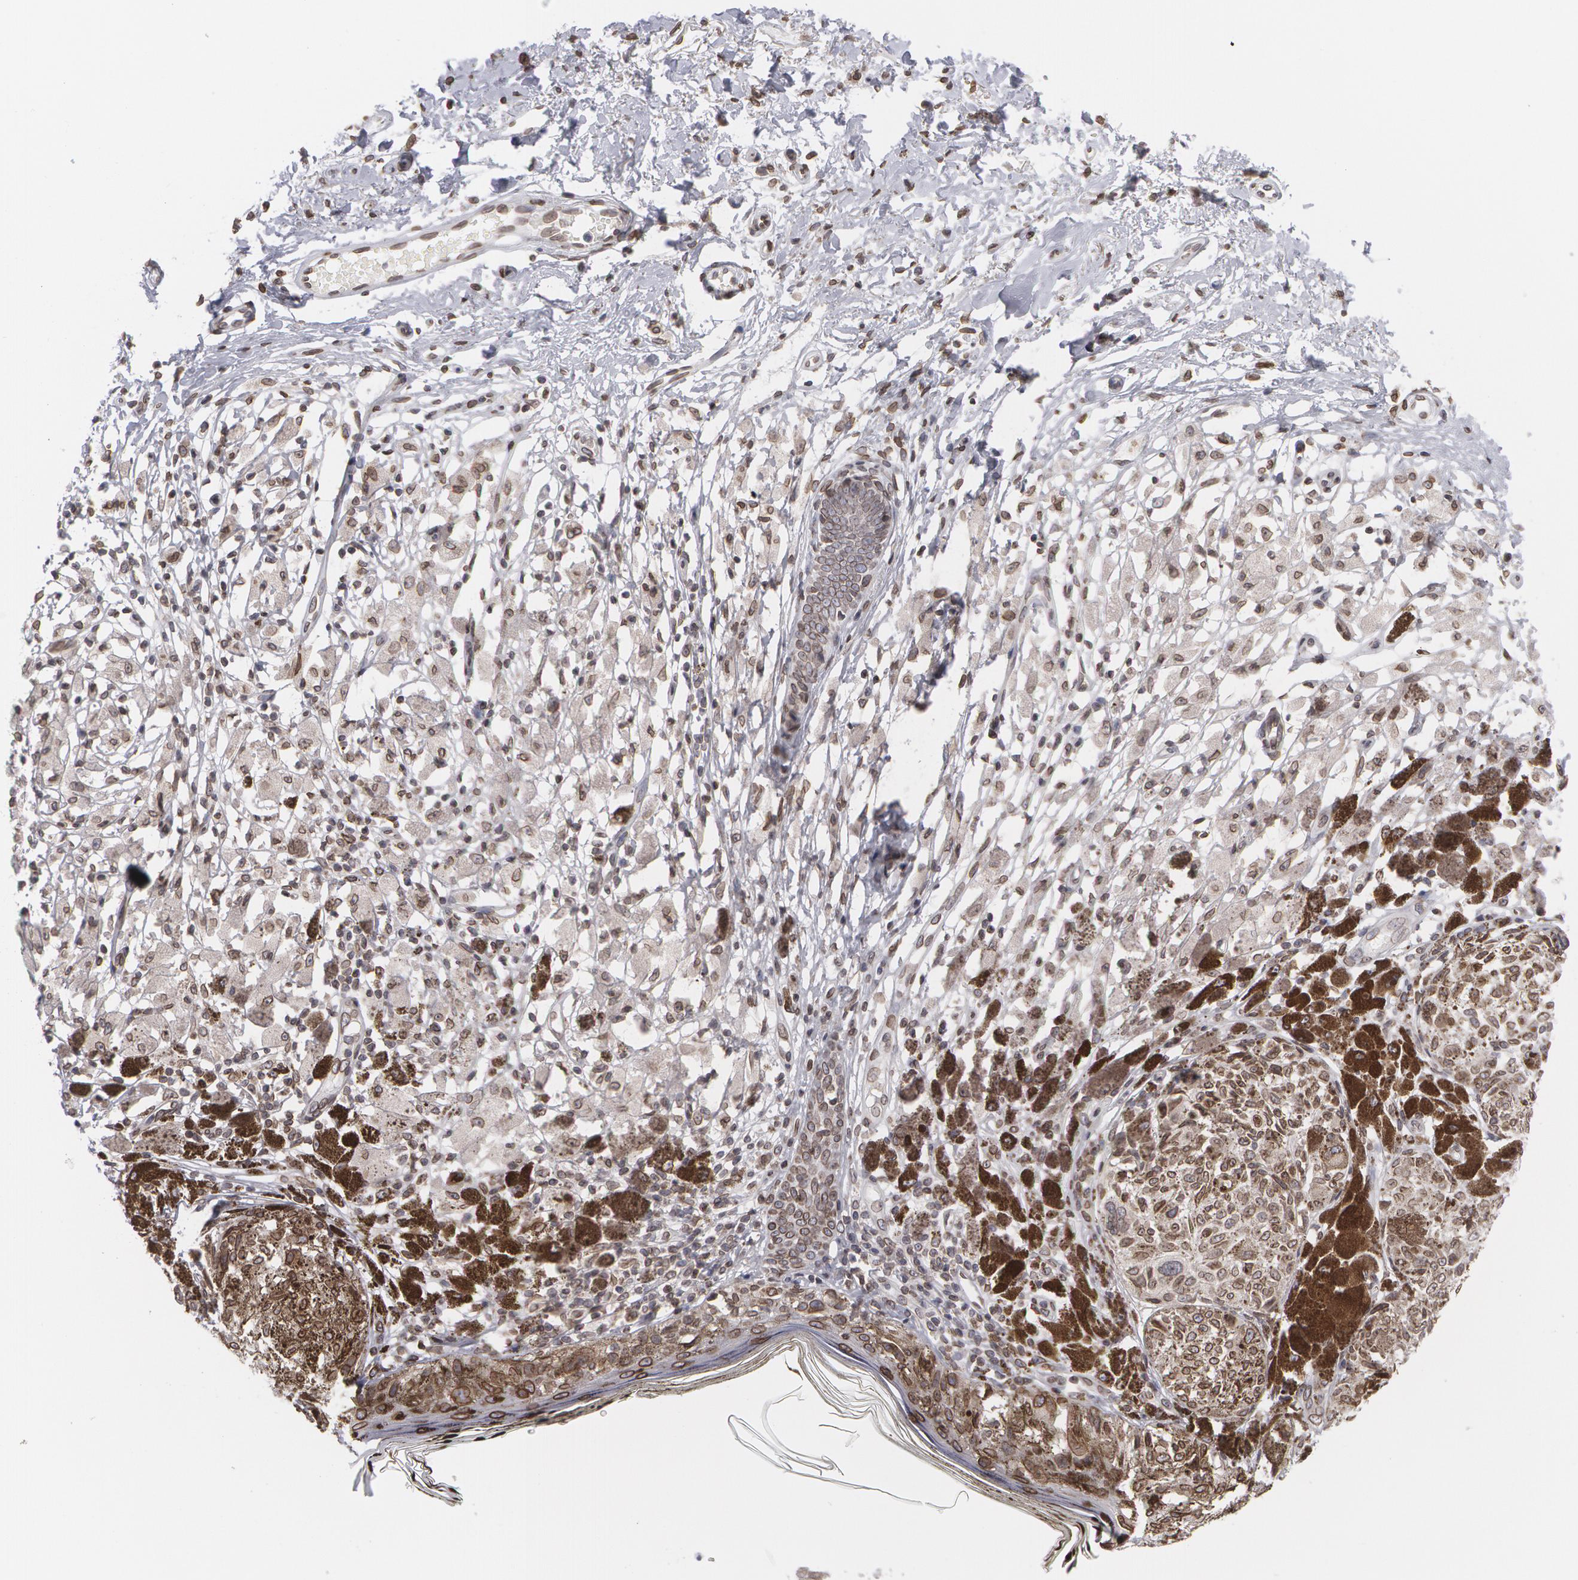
{"staining": {"intensity": "weak", "quantity": "25%-75%", "location": "nuclear"}, "tissue": "melanoma", "cell_type": "Tumor cells", "image_type": "cancer", "snomed": [{"axis": "morphology", "description": "Malignant melanoma, NOS"}, {"axis": "topography", "description": "Skin"}], "caption": "Immunohistochemical staining of melanoma demonstrates low levels of weak nuclear positivity in about 25%-75% of tumor cells. (DAB (3,3'-diaminobenzidine) = brown stain, brightfield microscopy at high magnification).", "gene": "EMD", "patient": {"sex": "male", "age": 88}}